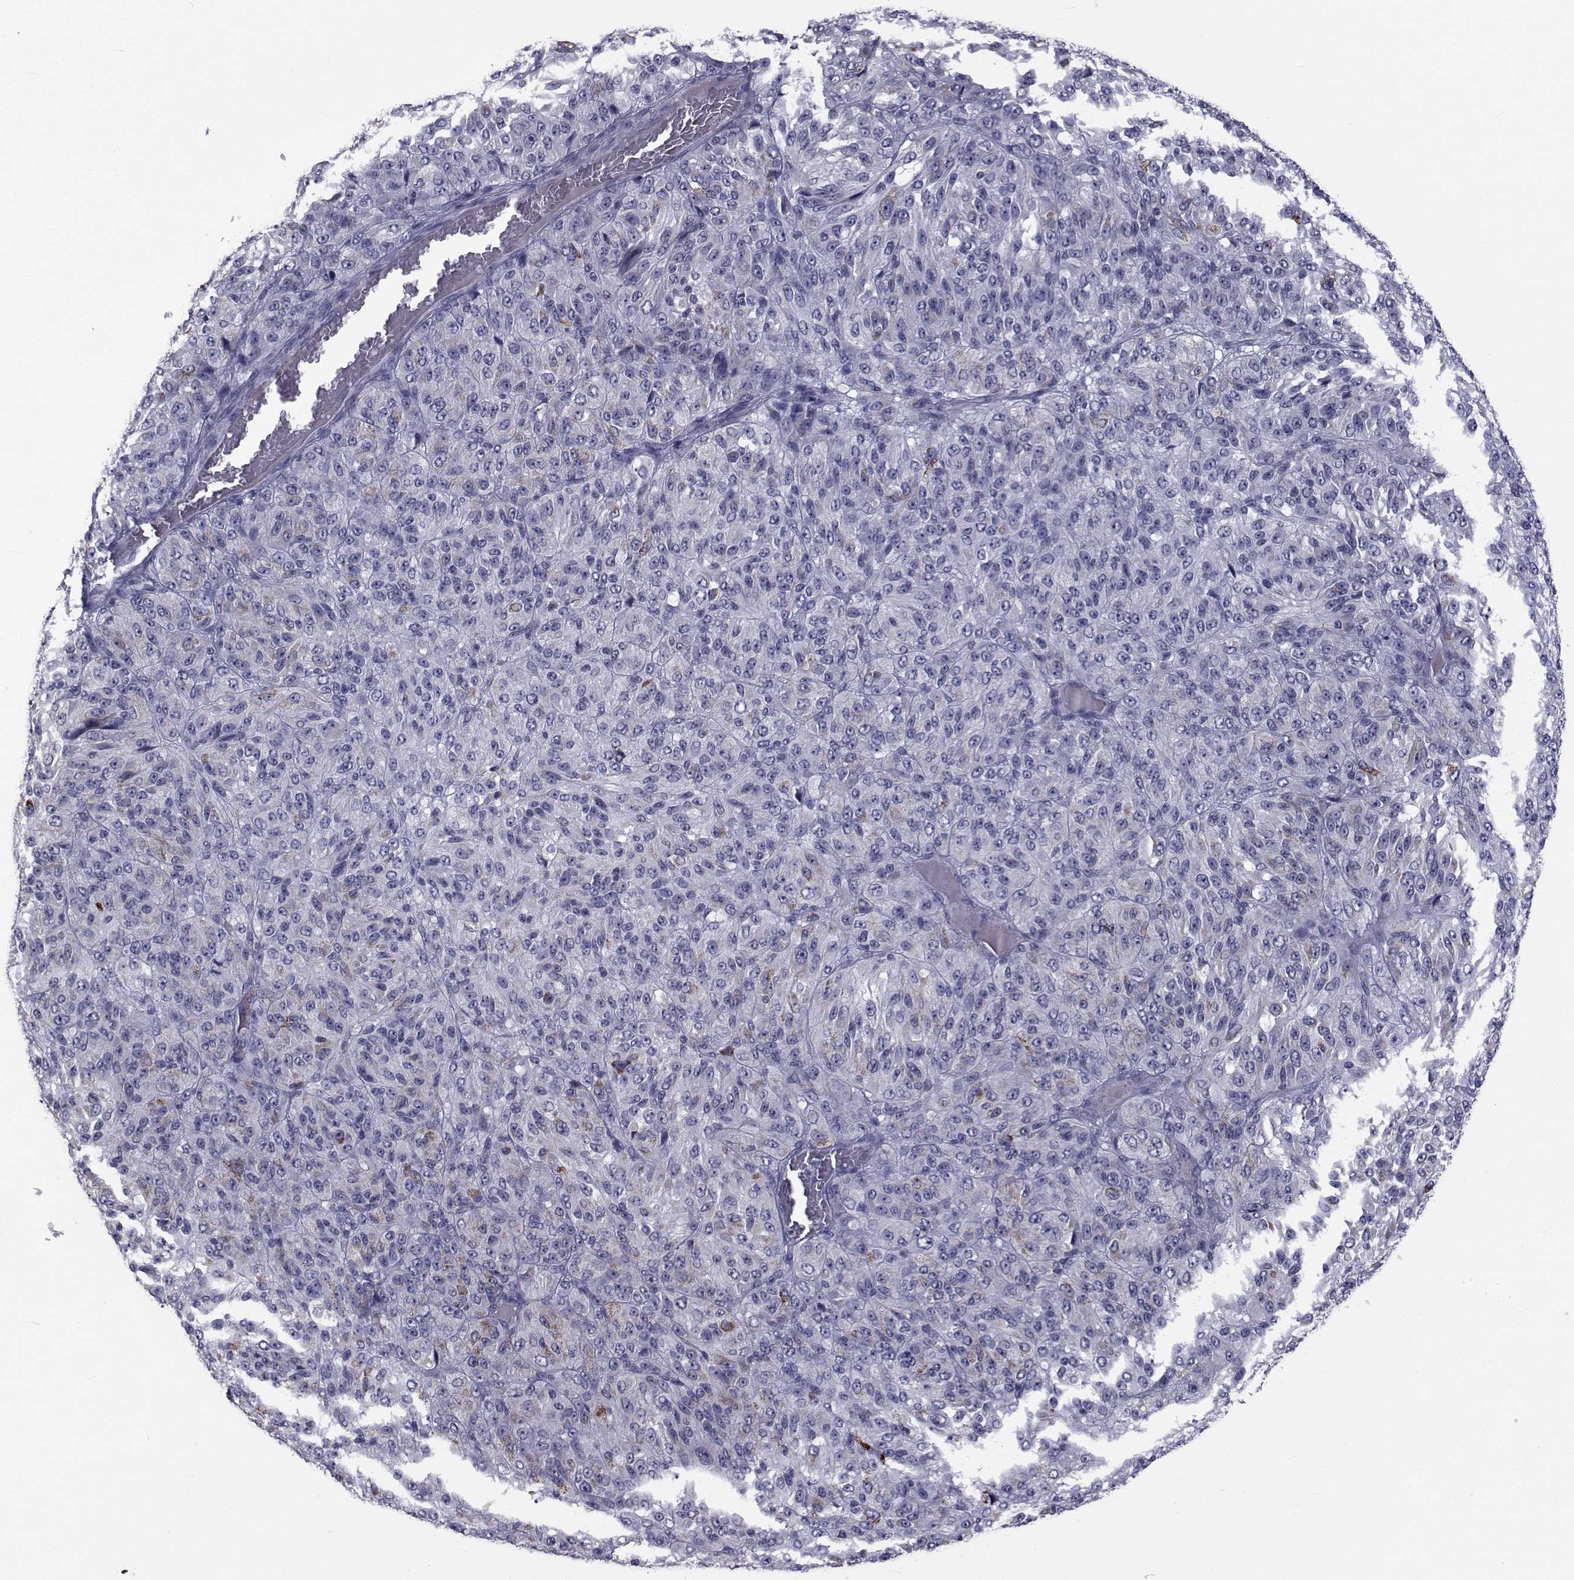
{"staining": {"intensity": "weak", "quantity": "<25%", "location": "cytoplasmic/membranous"}, "tissue": "melanoma", "cell_type": "Tumor cells", "image_type": "cancer", "snomed": [{"axis": "morphology", "description": "Malignant melanoma, Metastatic site"}, {"axis": "topography", "description": "Brain"}], "caption": "There is no significant expression in tumor cells of malignant melanoma (metastatic site).", "gene": "FDXR", "patient": {"sex": "female", "age": 56}}